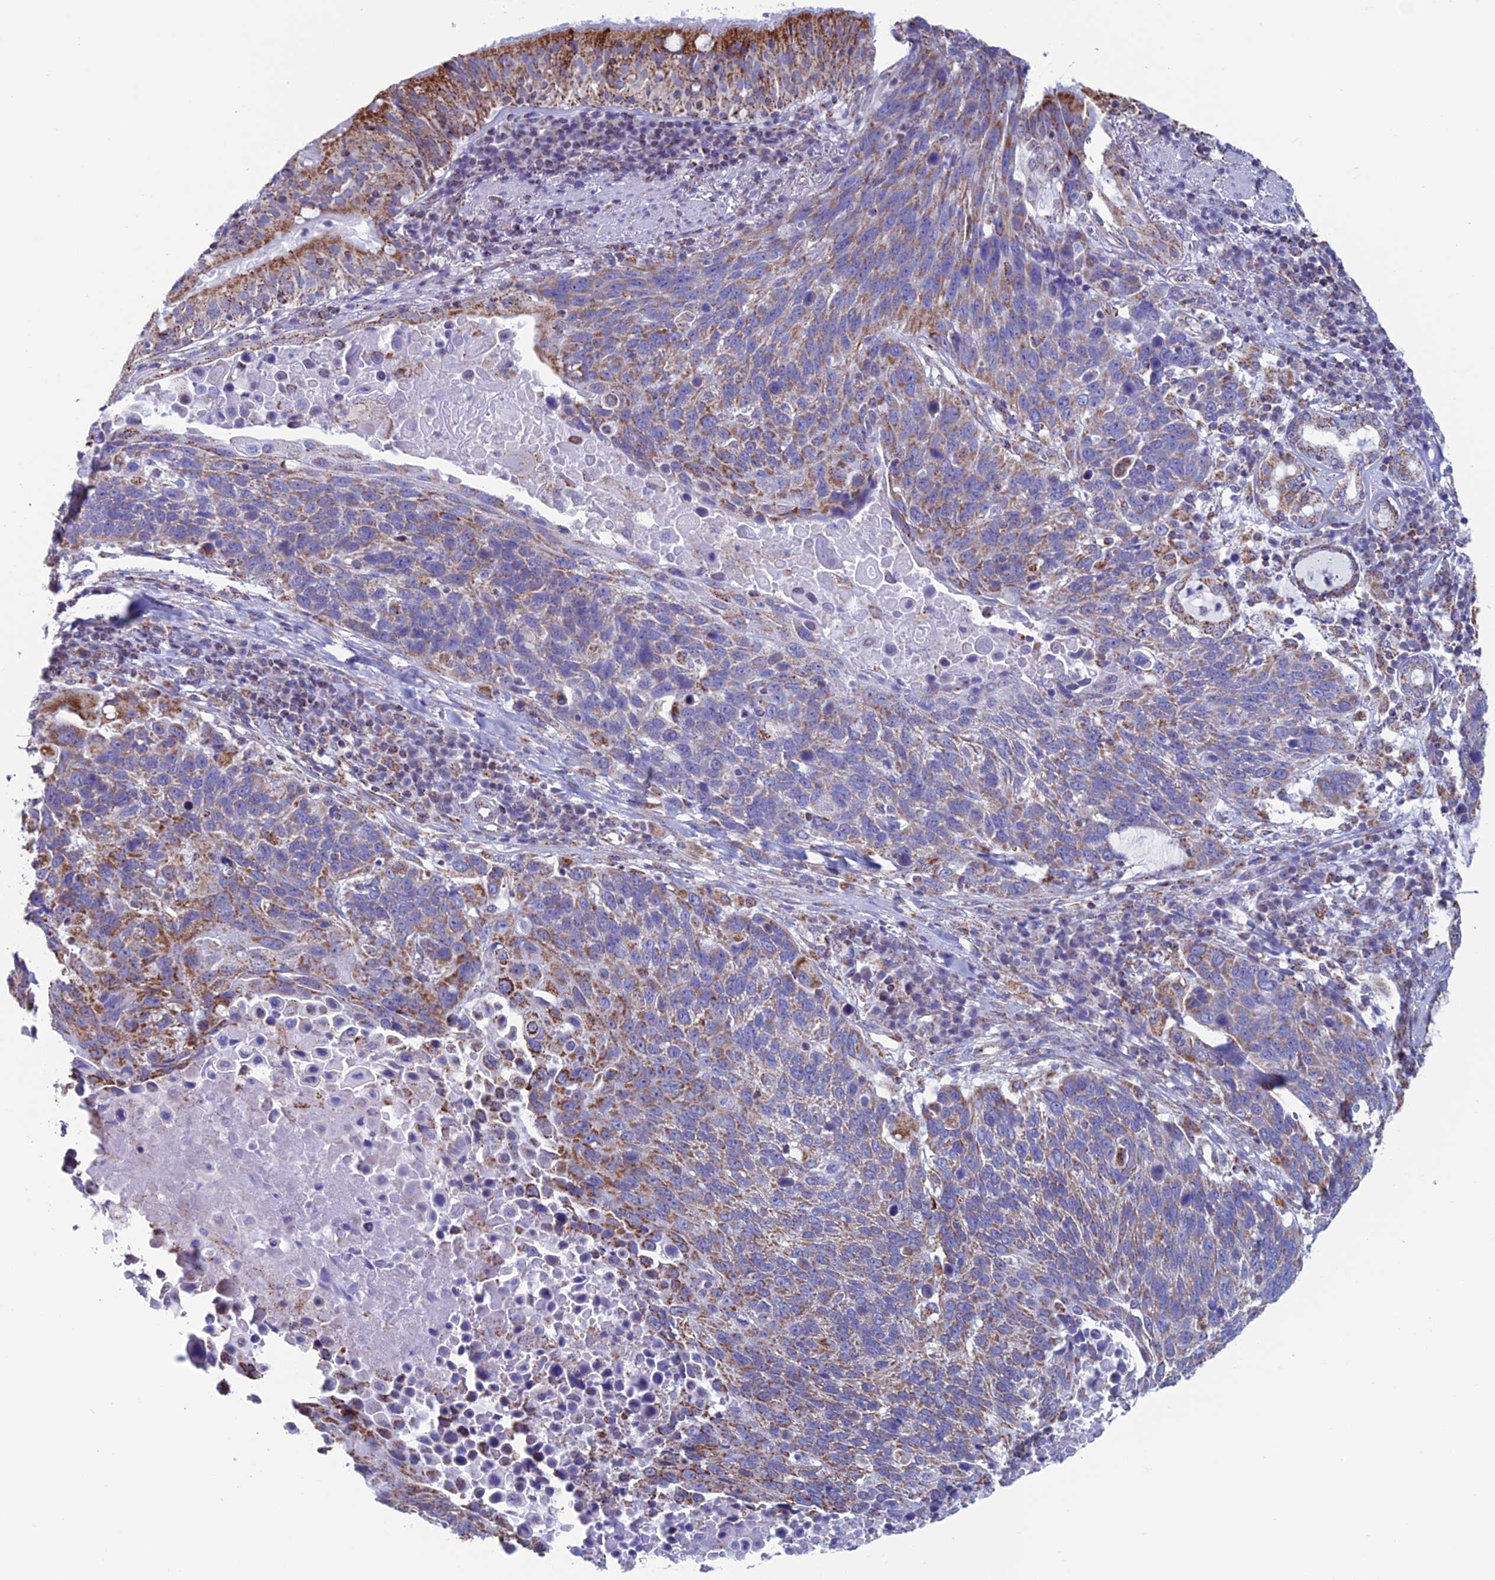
{"staining": {"intensity": "moderate", "quantity": ">75%", "location": "cytoplasmic/membranous"}, "tissue": "lung cancer", "cell_type": "Tumor cells", "image_type": "cancer", "snomed": [{"axis": "morphology", "description": "Squamous cell carcinoma, NOS"}, {"axis": "topography", "description": "Lung"}], "caption": "This is an image of IHC staining of lung cancer, which shows moderate positivity in the cytoplasmic/membranous of tumor cells.", "gene": "ZNG1B", "patient": {"sex": "male", "age": 66}}